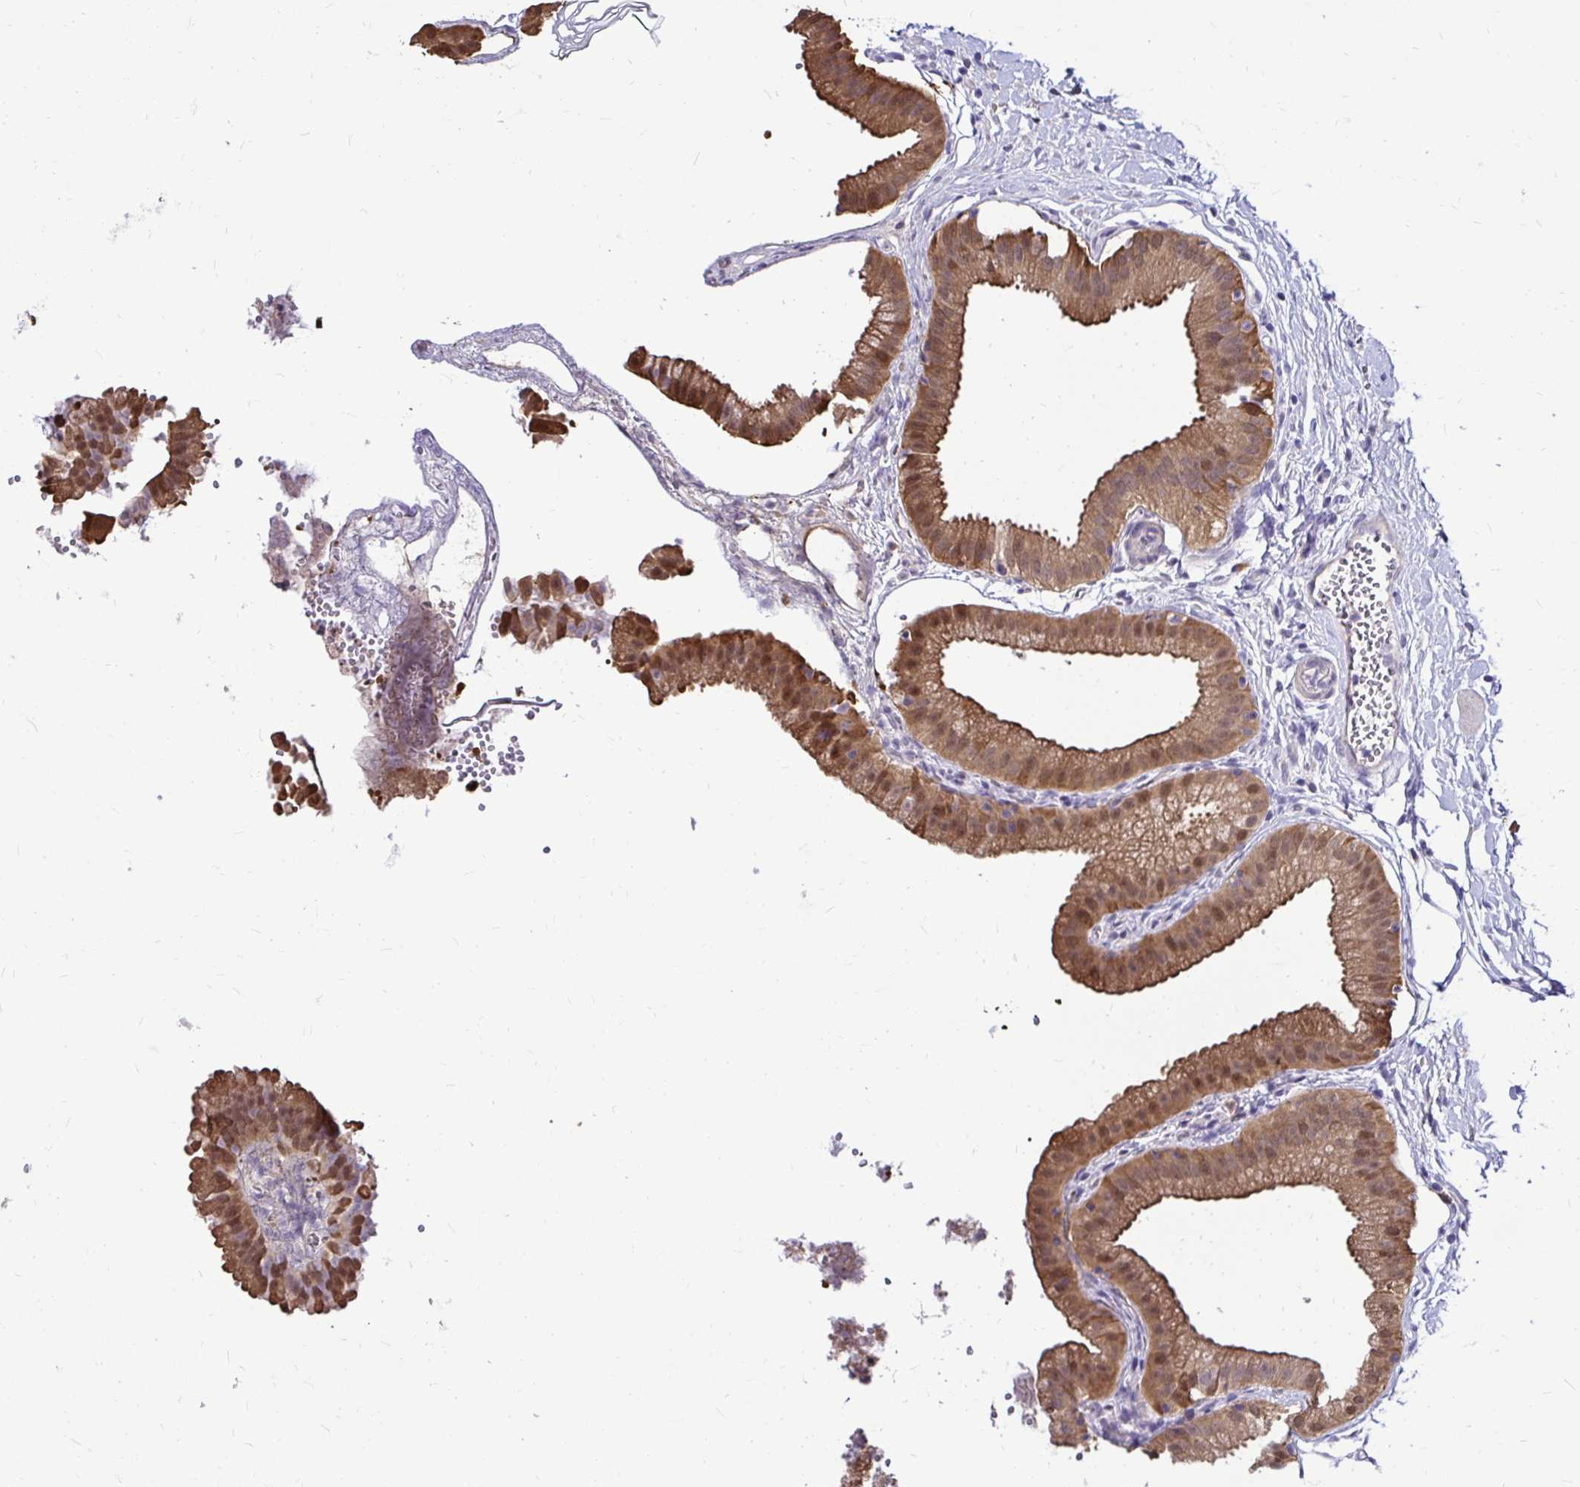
{"staining": {"intensity": "moderate", "quantity": ">75%", "location": "cytoplasmic/membranous,nuclear"}, "tissue": "gallbladder", "cell_type": "Glandular cells", "image_type": "normal", "snomed": [{"axis": "morphology", "description": "Normal tissue, NOS"}, {"axis": "topography", "description": "Gallbladder"}], "caption": "An image of gallbladder stained for a protein exhibits moderate cytoplasmic/membranous,nuclear brown staining in glandular cells.", "gene": "IDH1", "patient": {"sex": "female", "age": 63}}